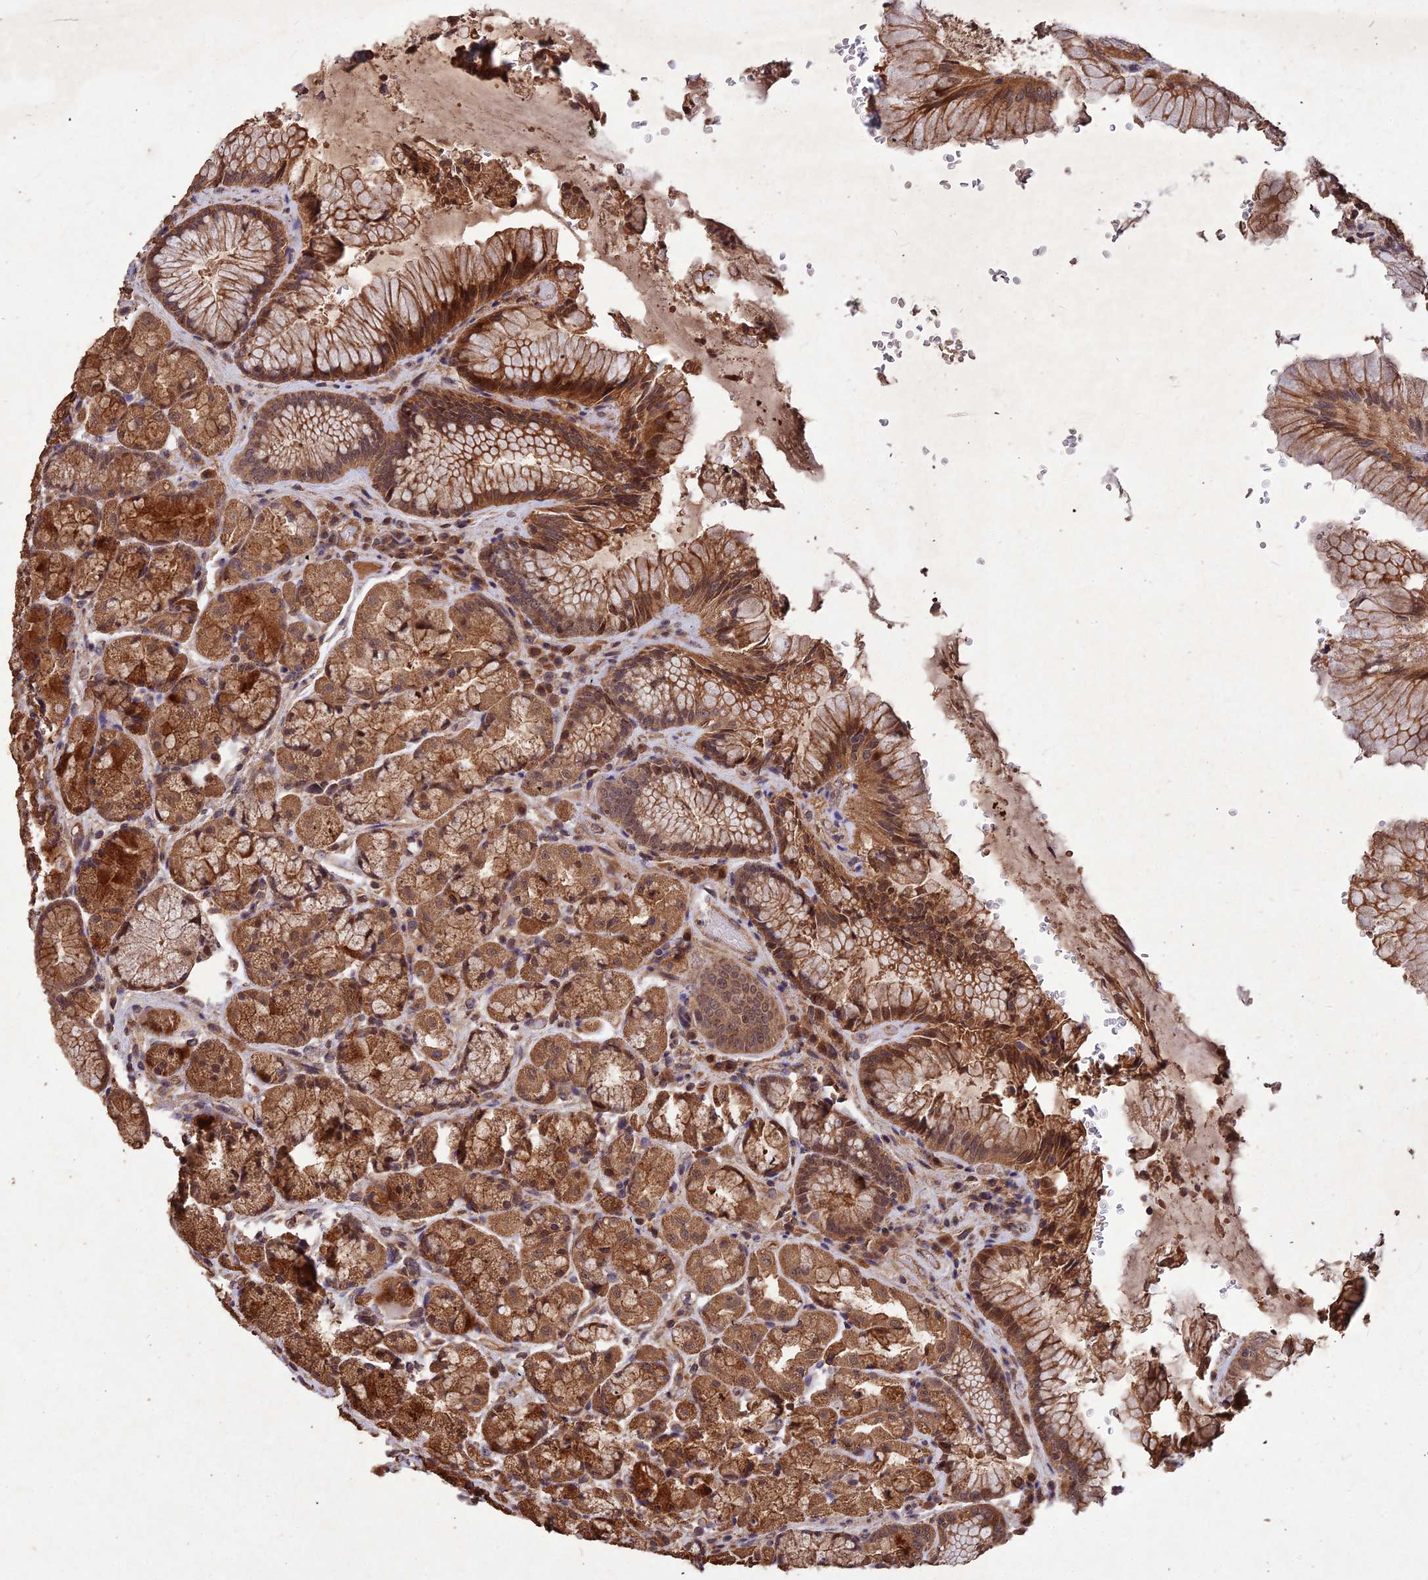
{"staining": {"intensity": "strong", "quantity": ">75%", "location": "cytoplasmic/membranous,nuclear"}, "tissue": "stomach", "cell_type": "Glandular cells", "image_type": "normal", "snomed": [{"axis": "morphology", "description": "Normal tissue, NOS"}, {"axis": "topography", "description": "Stomach"}], "caption": "A high amount of strong cytoplasmic/membranous,nuclear staining is identified in about >75% of glandular cells in normal stomach. The staining was performed using DAB to visualize the protein expression in brown, while the nuclei were stained in blue with hematoxylin (Magnification: 20x).", "gene": "SYMPK", "patient": {"sex": "male", "age": 63}}